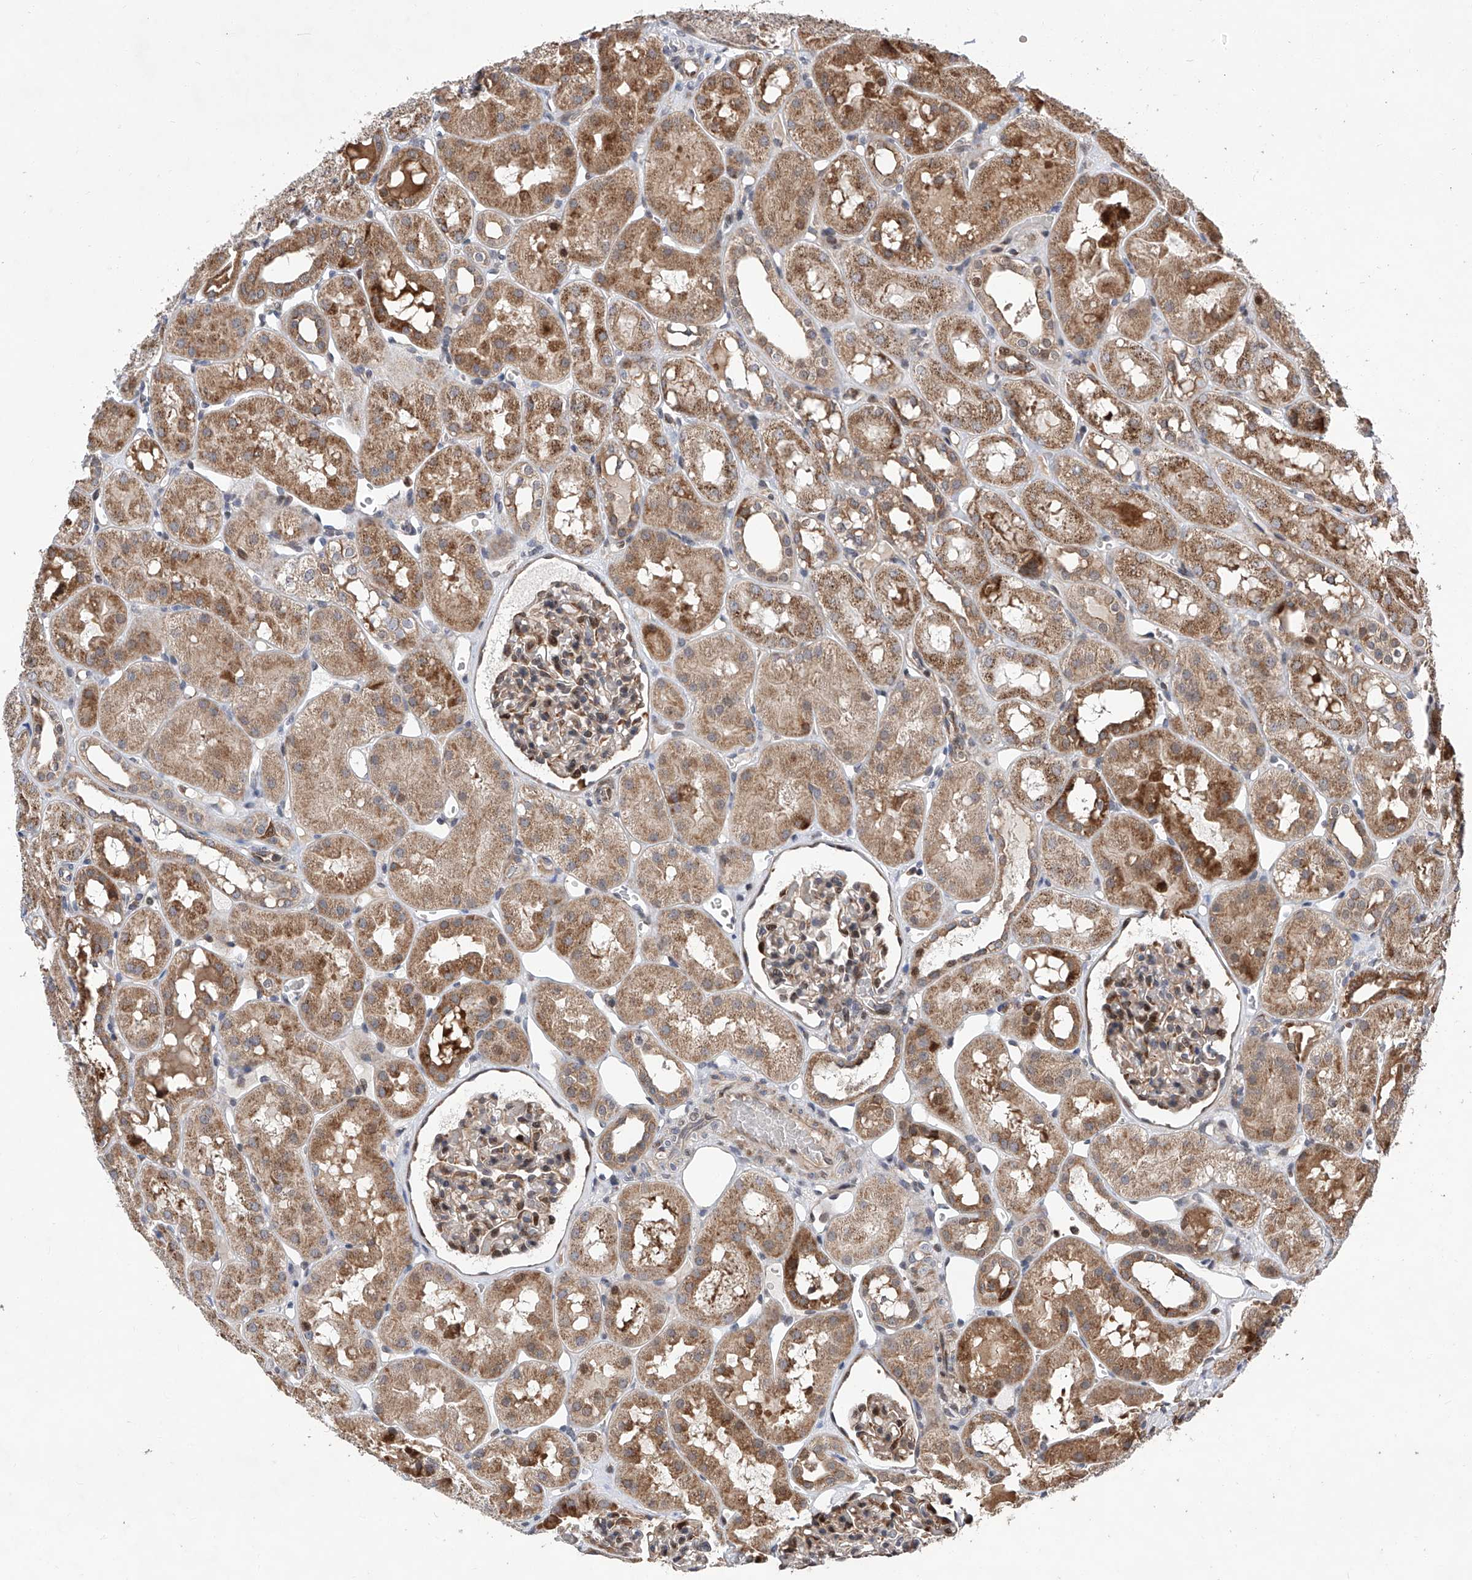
{"staining": {"intensity": "moderate", "quantity": "25%-75%", "location": "cytoplasmic/membranous"}, "tissue": "kidney", "cell_type": "Cells in glomeruli", "image_type": "normal", "snomed": [{"axis": "morphology", "description": "Normal tissue, NOS"}, {"axis": "topography", "description": "Kidney"}], "caption": "A brown stain shows moderate cytoplasmic/membranous expression of a protein in cells in glomeruli of benign kidney.", "gene": "FARP2", "patient": {"sex": "male", "age": 16}}